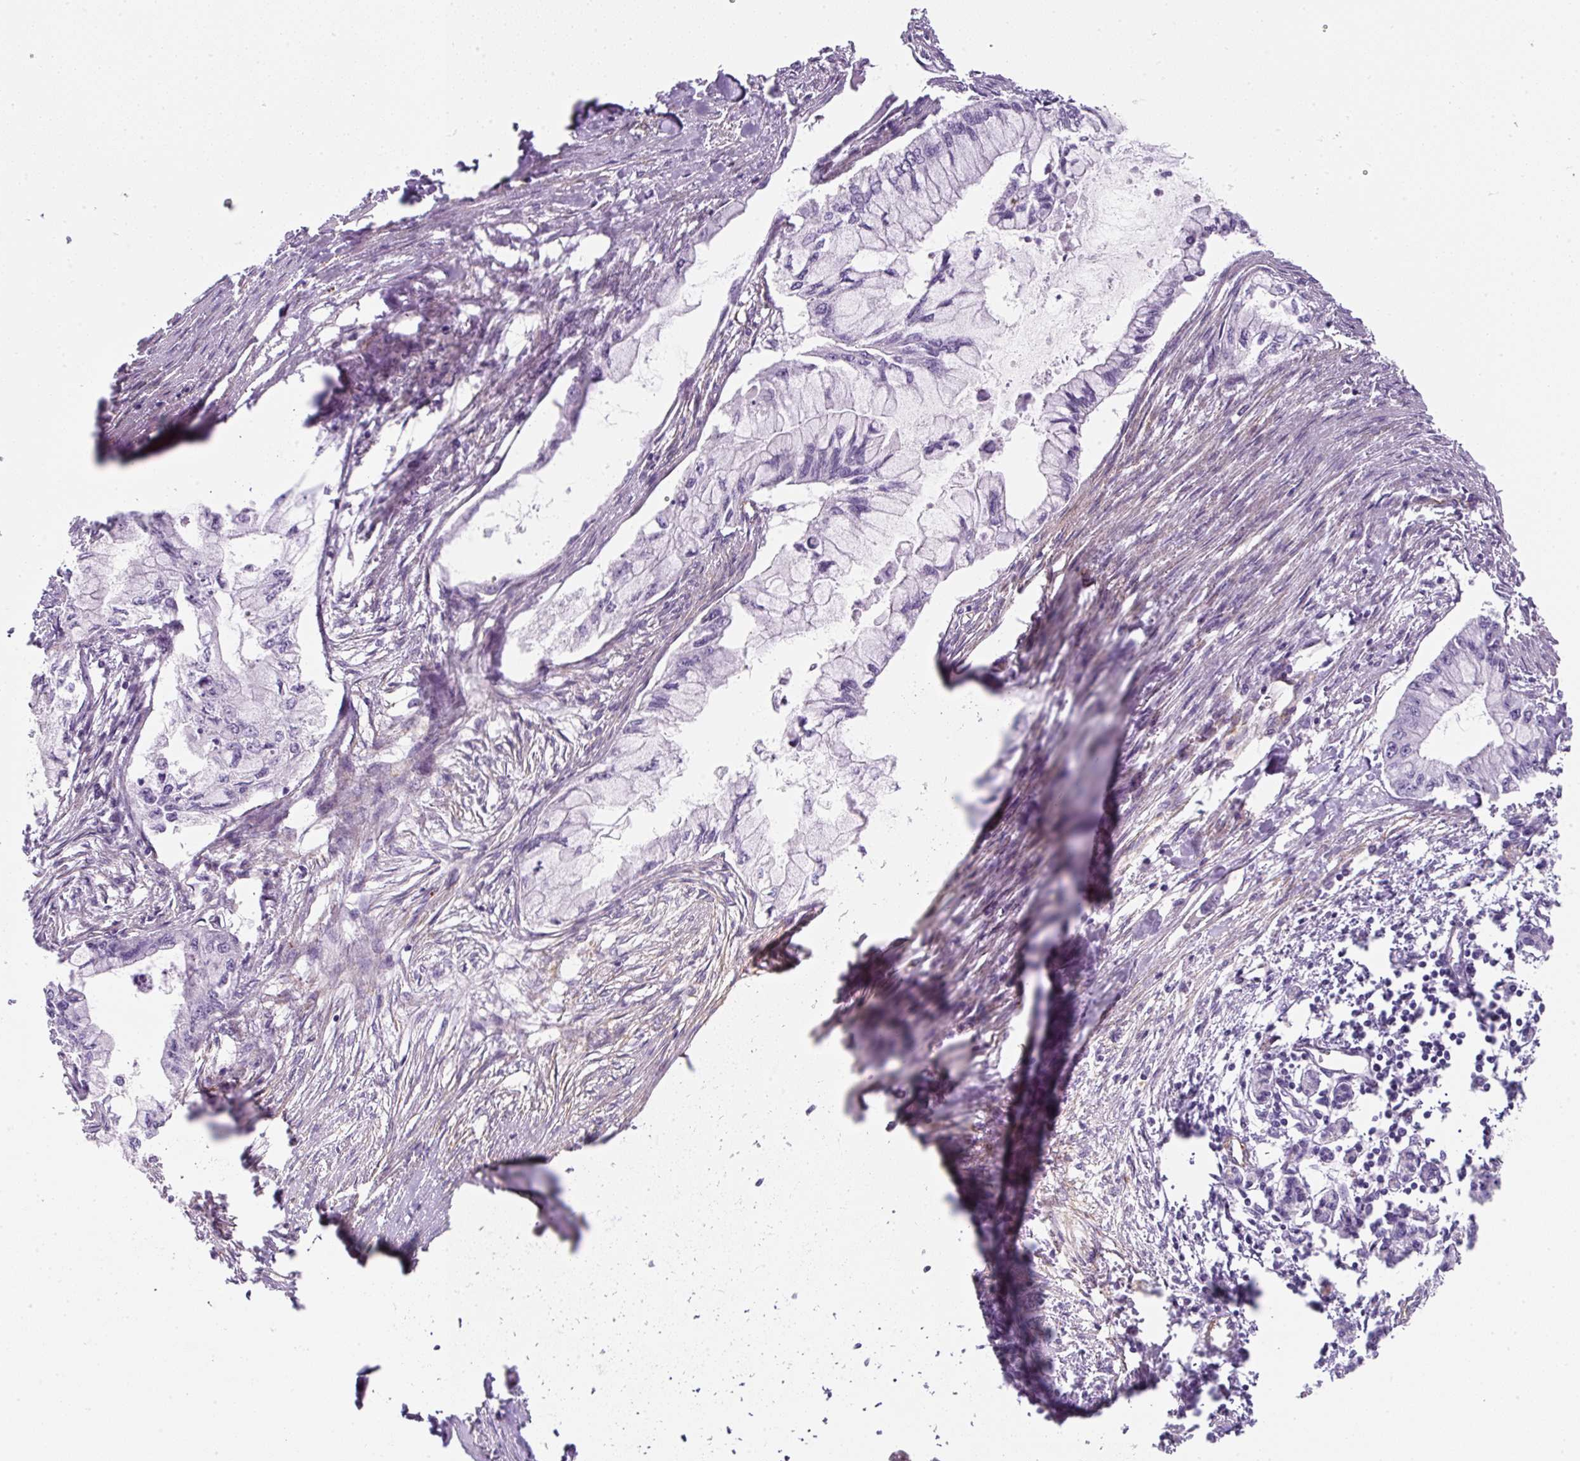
{"staining": {"intensity": "negative", "quantity": "none", "location": "none"}, "tissue": "pancreatic cancer", "cell_type": "Tumor cells", "image_type": "cancer", "snomed": [{"axis": "morphology", "description": "Adenocarcinoma, NOS"}, {"axis": "topography", "description": "Pancreas"}], "caption": "High magnification brightfield microscopy of pancreatic cancer stained with DAB (3,3'-diaminobenzidine) (brown) and counterstained with hematoxylin (blue): tumor cells show no significant positivity.", "gene": "CAVIN3", "patient": {"sex": "male", "age": 48}}